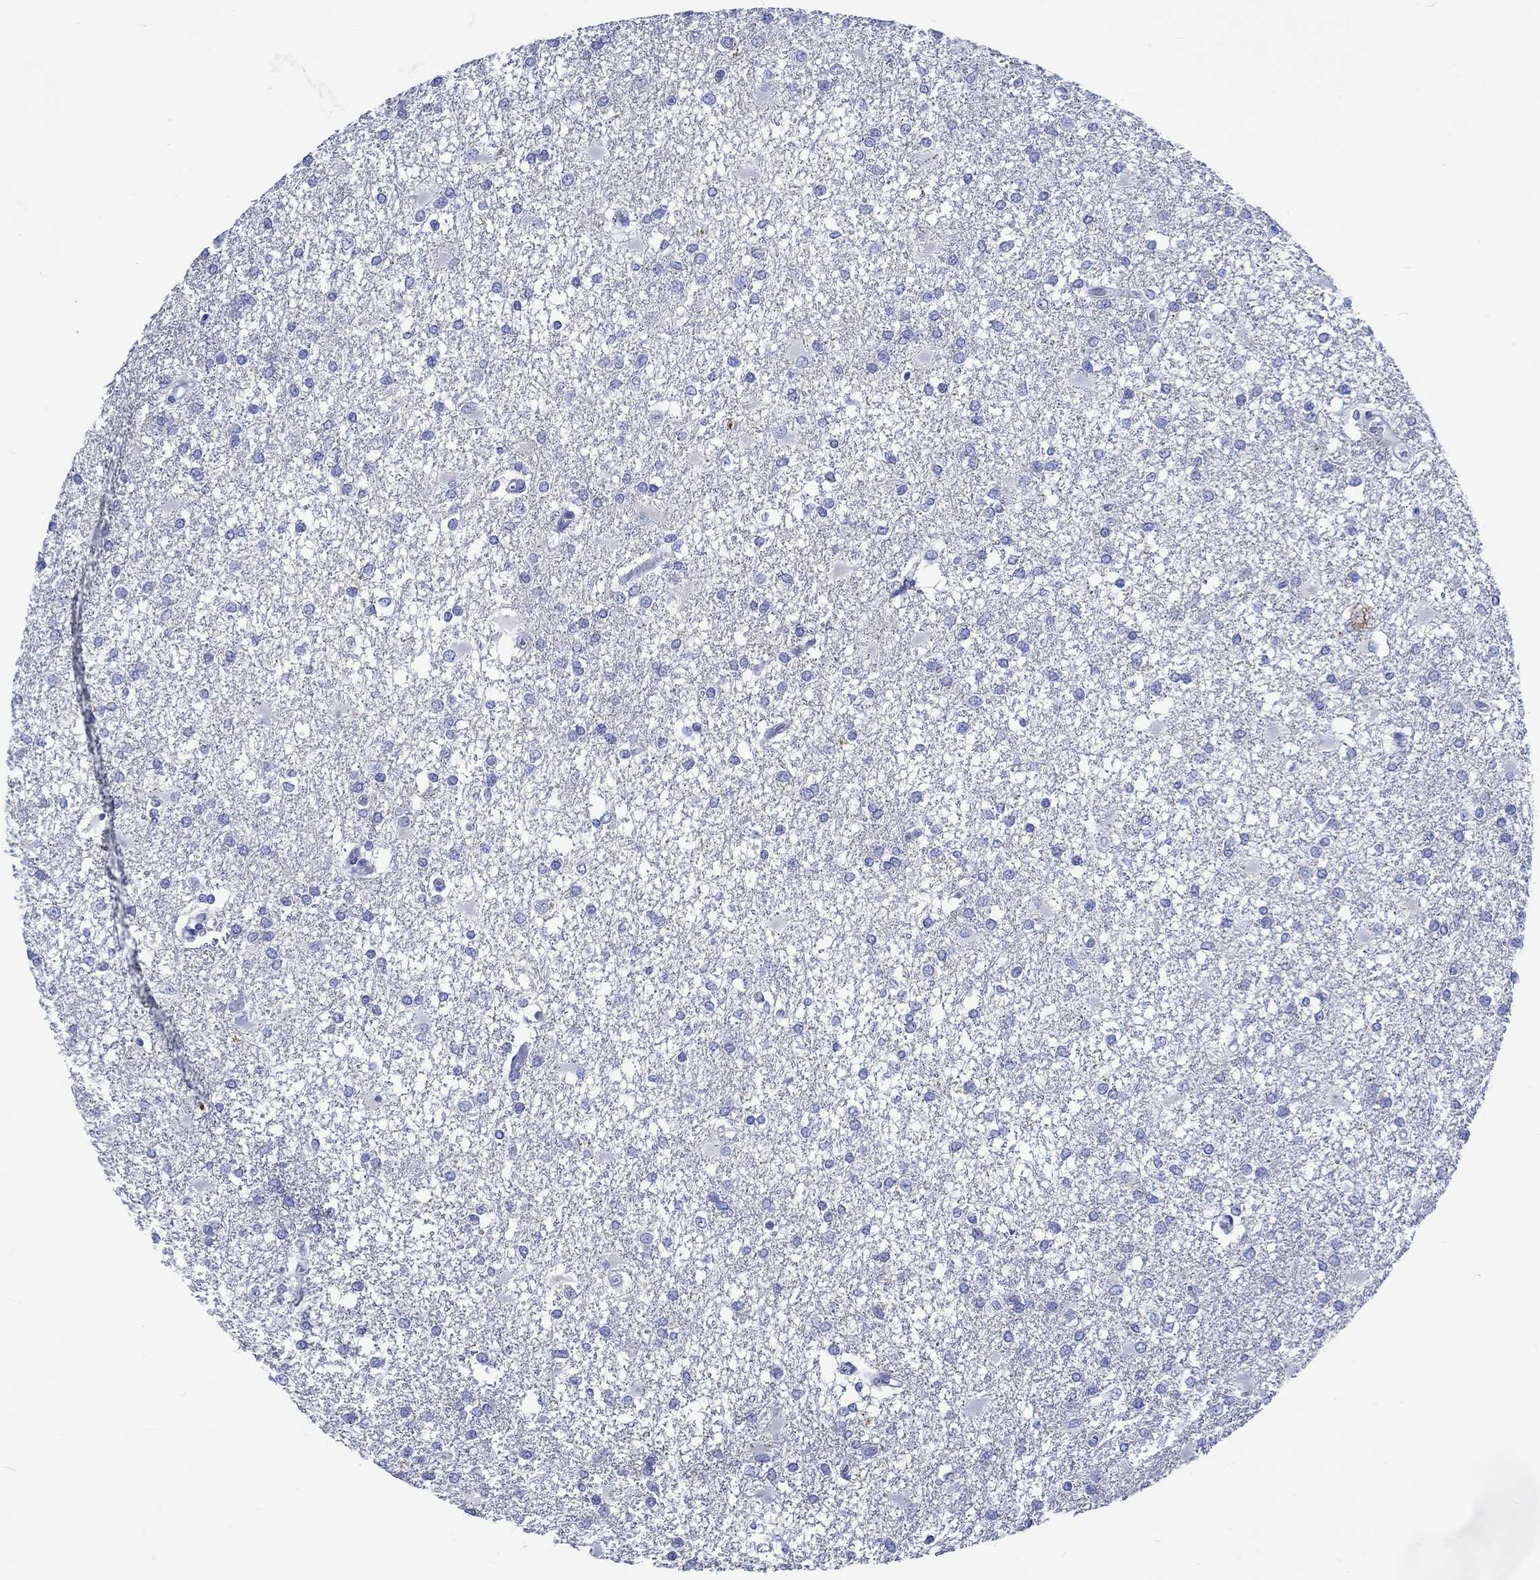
{"staining": {"intensity": "negative", "quantity": "none", "location": "none"}, "tissue": "glioma", "cell_type": "Tumor cells", "image_type": "cancer", "snomed": [{"axis": "morphology", "description": "Glioma, malignant, High grade"}, {"axis": "topography", "description": "Cerebral cortex"}], "caption": "High magnification brightfield microscopy of malignant glioma (high-grade) stained with DAB (3,3'-diaminobenzidine) (brown) and counterstained with hematoxylin (blue): tumor cells show no significant expression.", "gene": "PTPRN2", "patient": {"sex": "male", "age": 79}}